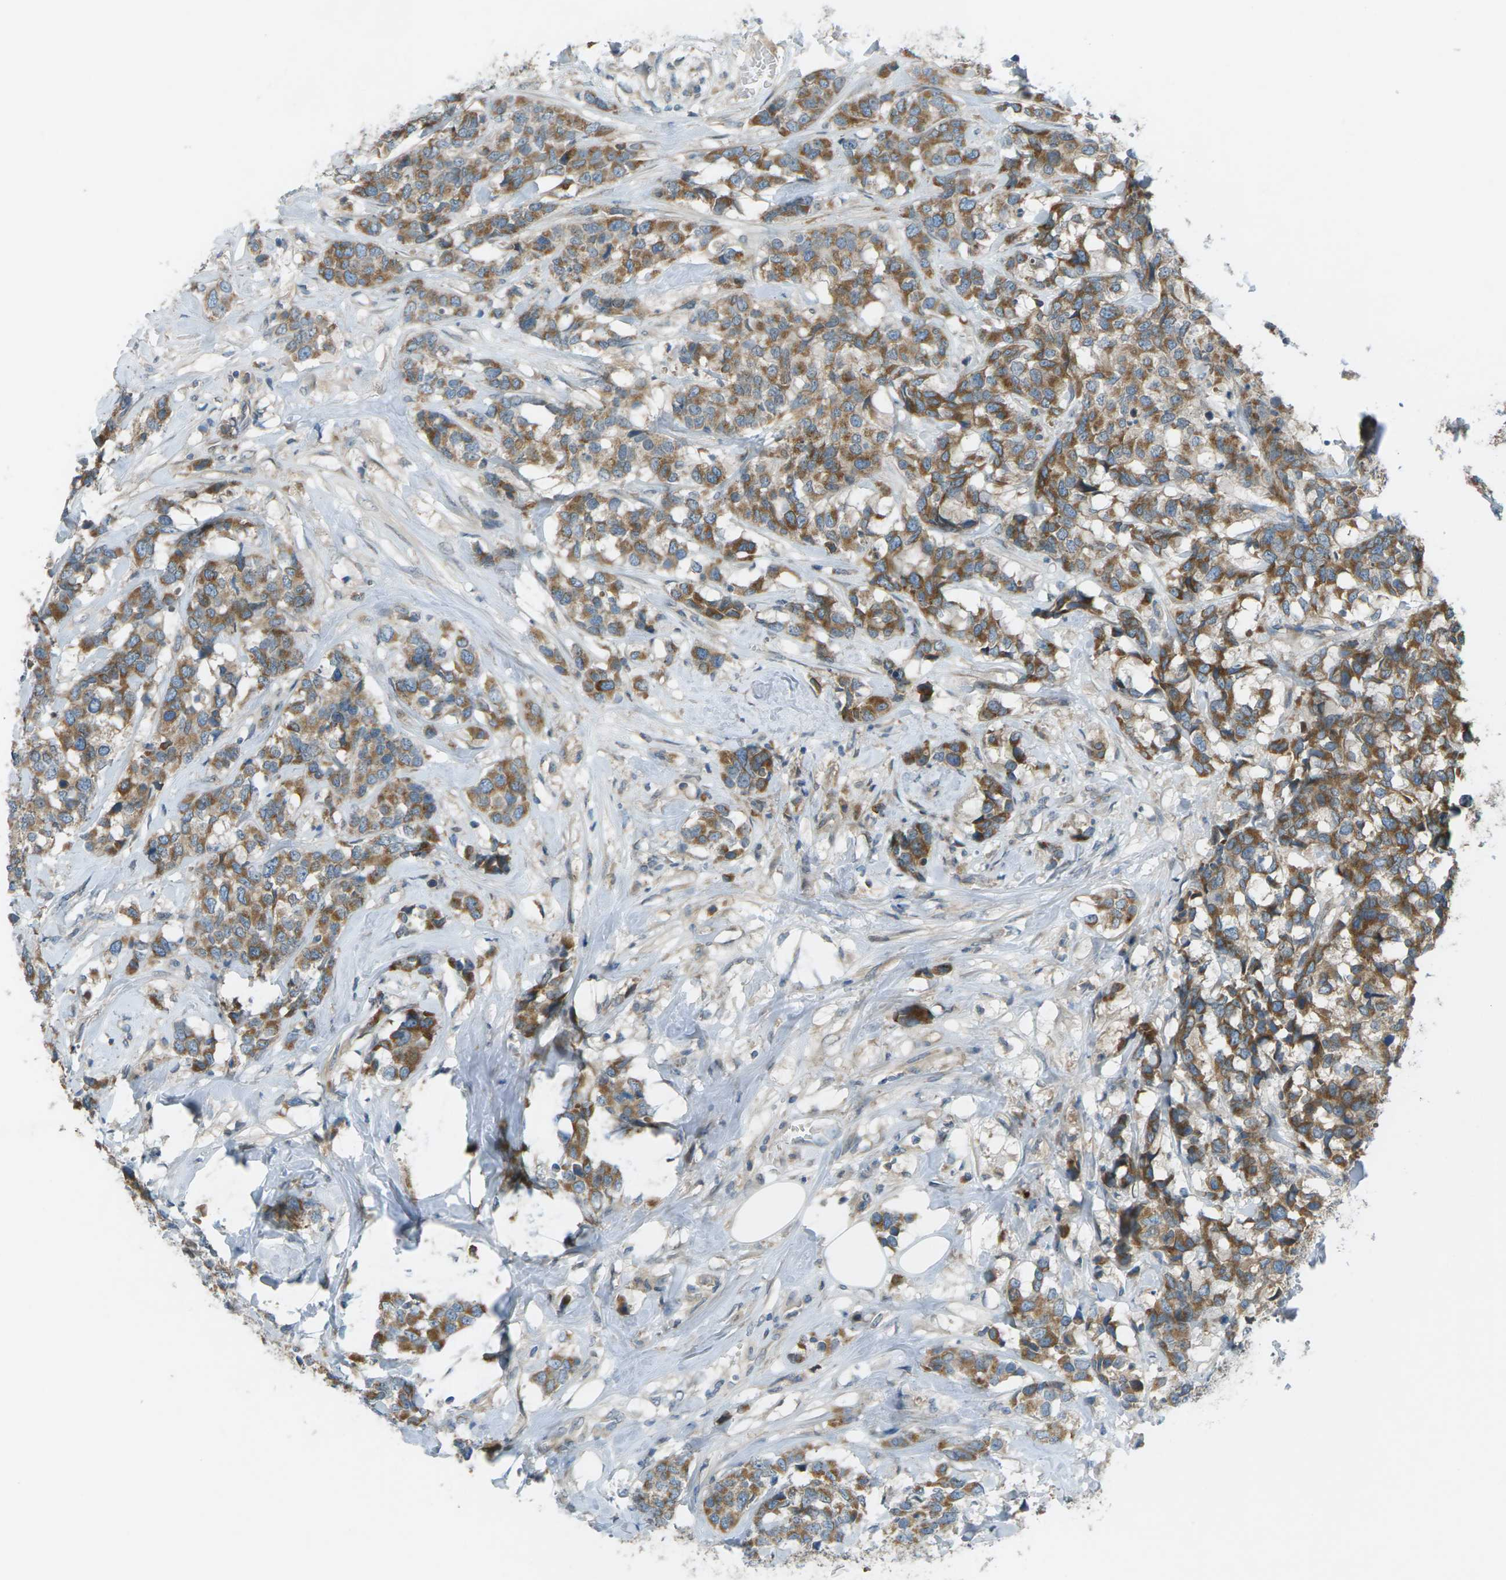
{"staining": {"intensity": "moderate", "quantity": ">75%", "location": "cytoplasmic/membranous"}, "tissue": "breast cancer", "cell_type": "Tumor cells", "image_type": "cancer", "snomed": [{"axis": "morphology", "description": "Lobular carcinoma"}, {"axis": "topography", "description": "Breast"}], "caption": "High-power microscopy captured an IHC image of lobular carcinoma (breast), revealing moderate cytoplasmic/membranous positivity in approximately >75% of tumor cells.", "gene": "DYRK1A", "patient": {"sex": "female", "age": 59}}